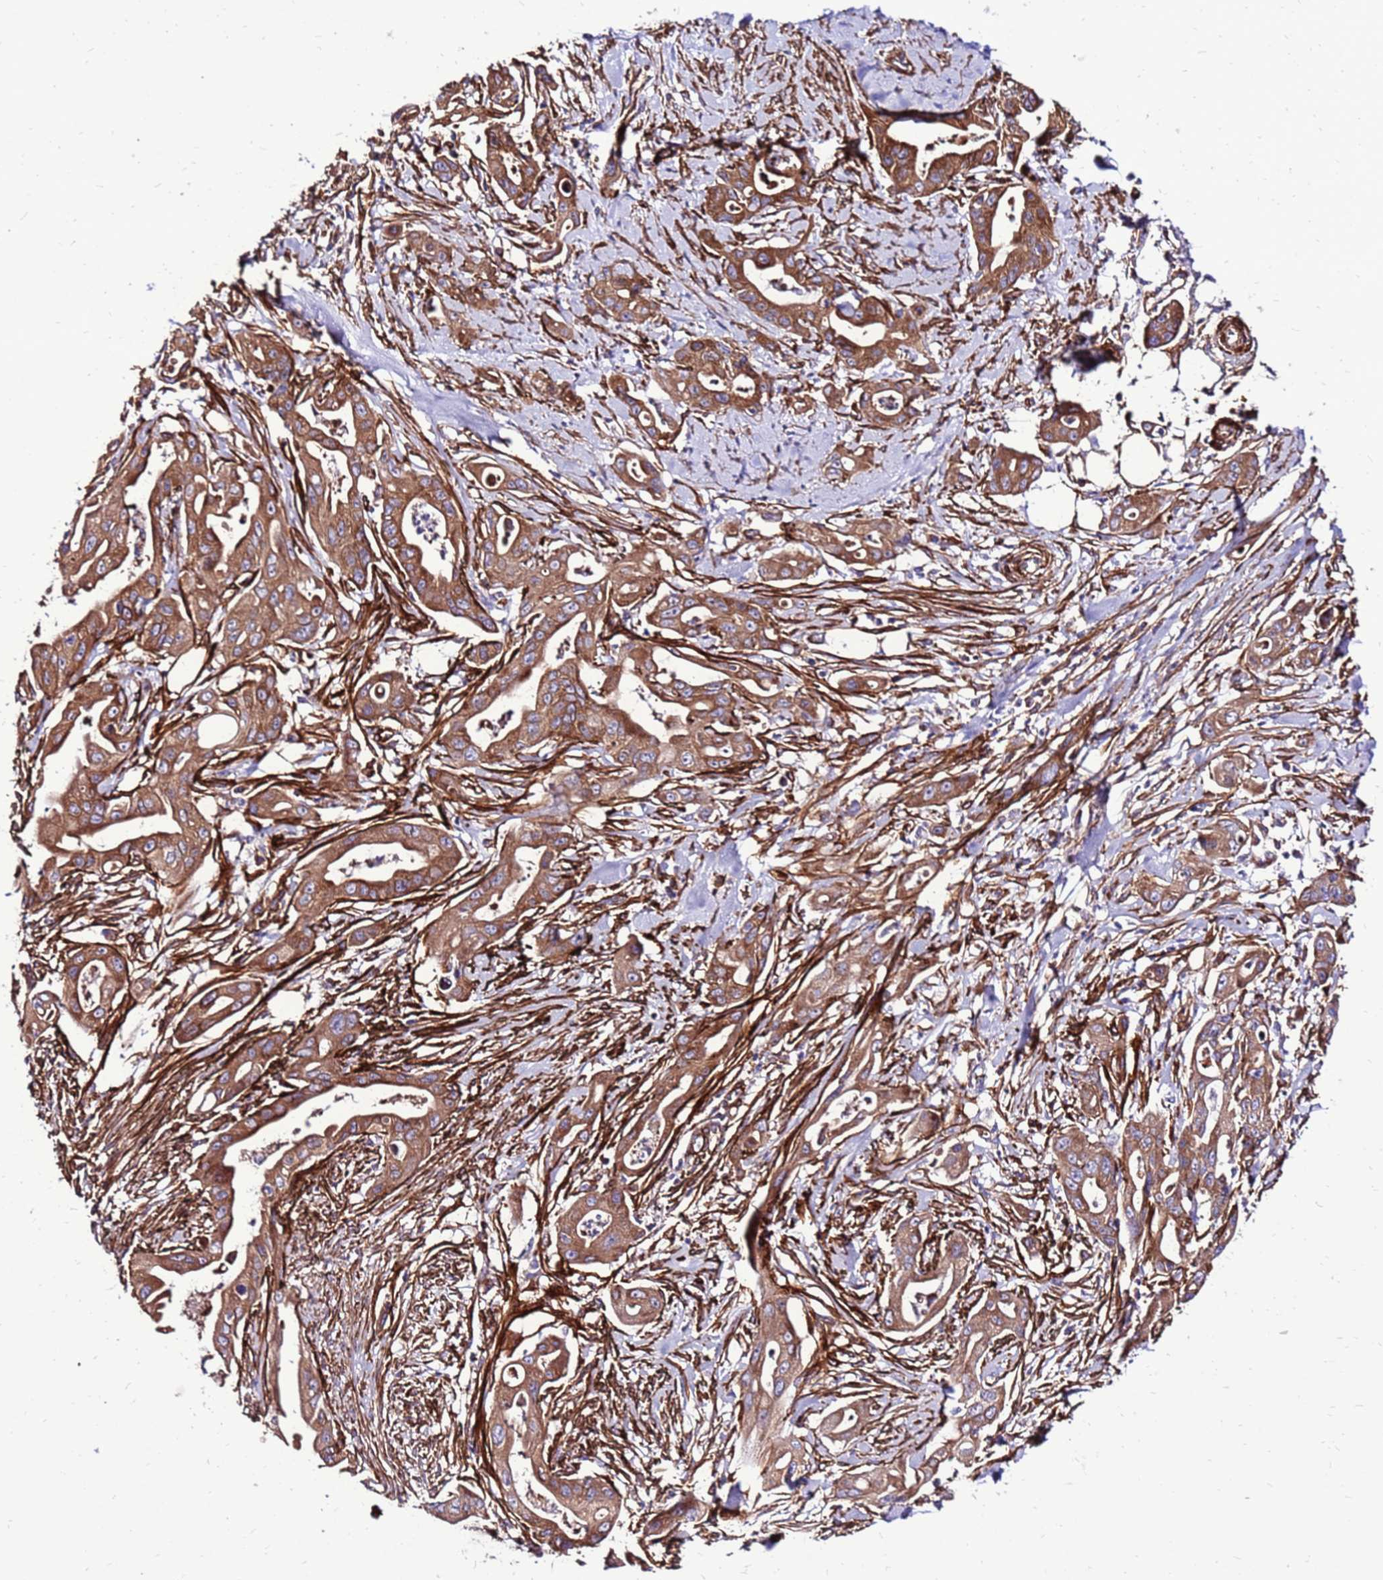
{"staining": {"intensity": "moderate", "quantity": ">75%", "location": "cytoplasmic/membranous"}, "tissue": "ovarian cancer", "cell_type": "Tumor cells", "image_type": "cancer", "snomed": [{"axis": "morphology", "description": "Cystadenocarcinoma, mucinous, NOS"}, {"axis": "topography", "description": "Ovary"}], "caption": "Moderate cytoplasmic/membranous expression for a protein is identified in about >75% of tumor cells of ovarian cancer using immunohistochemistry (IHC).", "gene": "EI24", "patient": {"sex": "female", "age": 70}}